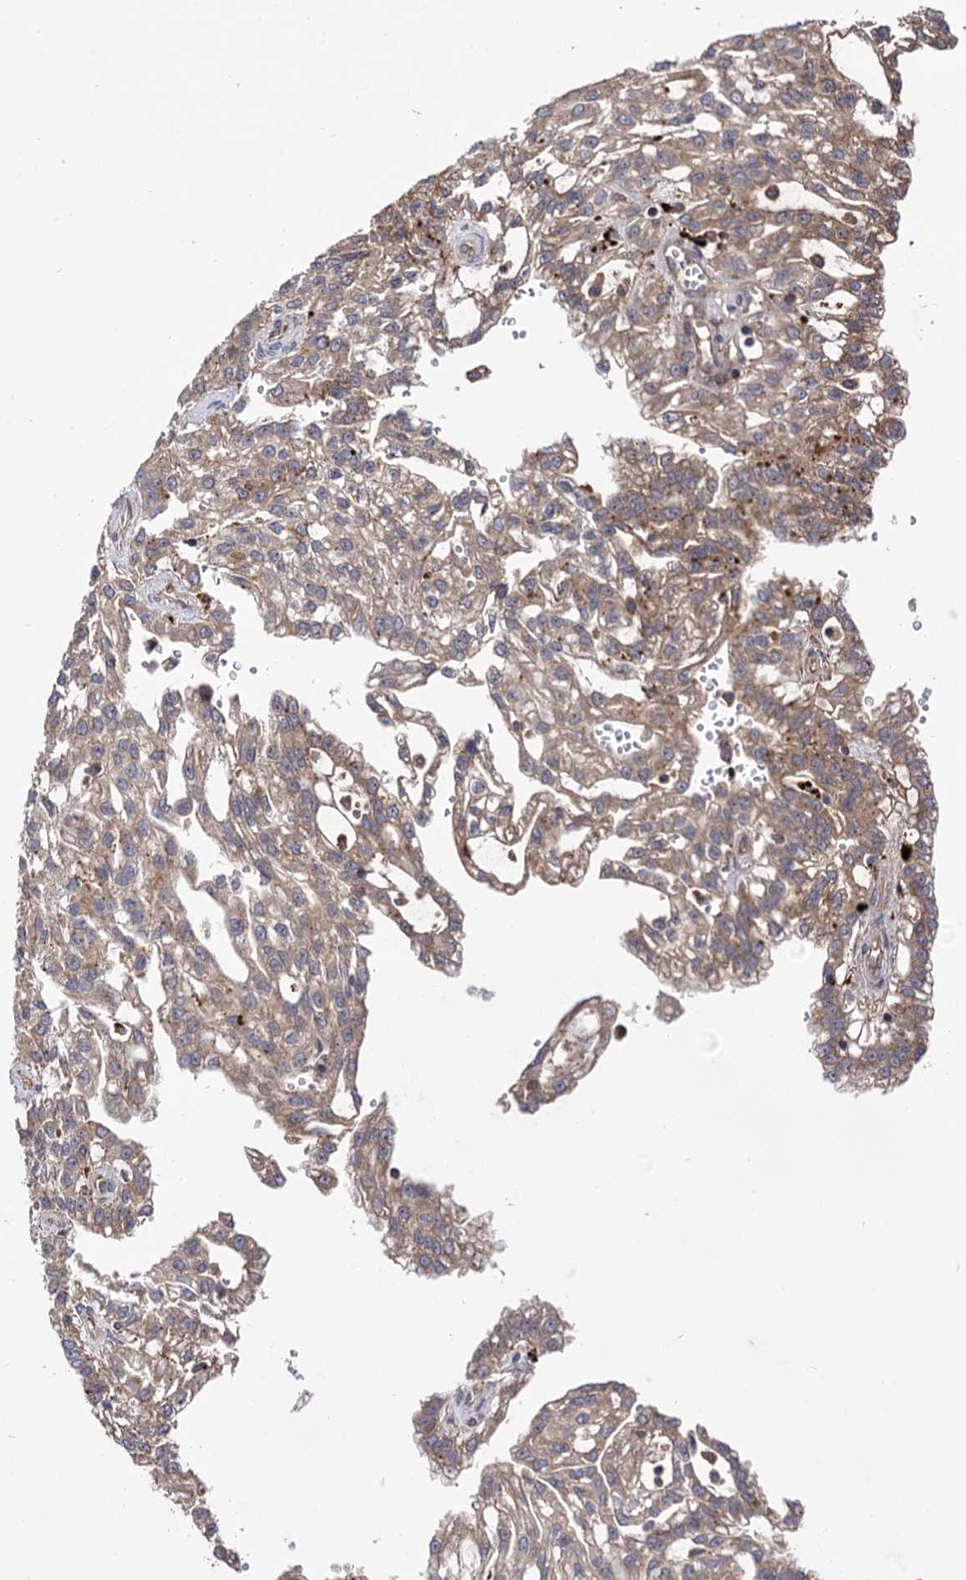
{"staining": {"intensity": "moderate", "quantity": ">75%", "location": "cytoplasmic/membranous"}, "tissue": "renal cancer", "cell_type": "Tumor cells", "image_type": "cancer", "snomed": [{"axis": "morphology", "description": "Adenocarcinoma, NOS"}, {"axis": "topography", "description": "Kidney"}], "caption": "Immunohistochemistry (DAB) staining of renal cancer shows moderate cytoplasmic/membranous protein positivity in about >75% of tumor cells.", "gene": "MICAL2", "patient": {"sex": "male", "age": 63}}